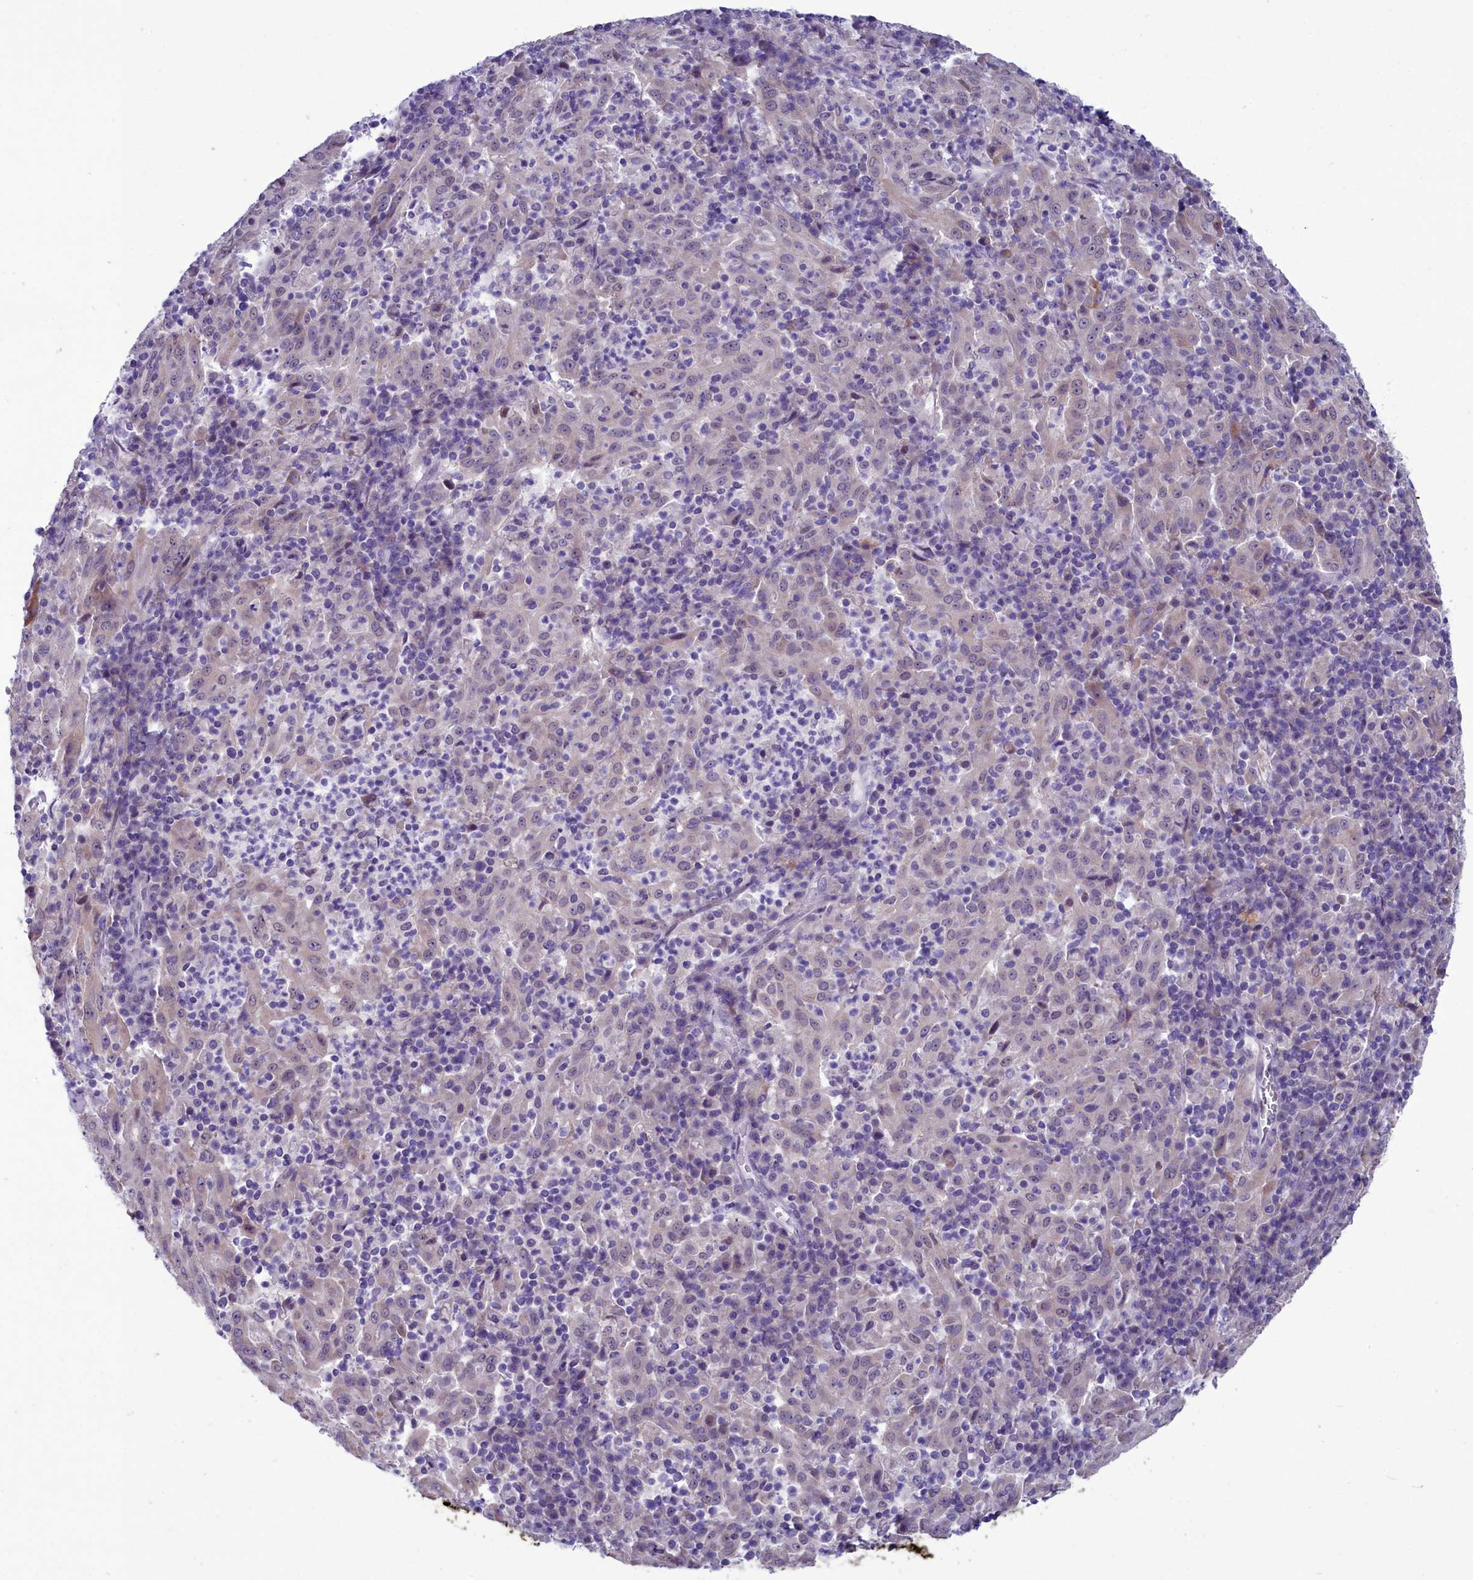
{"staining": {"intensity": "negative", "quantity": "none", "location": "none"}, "tissue": "pancreatic cancer", "cell_type": "Tumor cells", "image_type": "cancer", "snomed": [{"axis": "morphology", "description": "Adenocarcinoma, NOS"}, {"axis": "topography", "description": "Pancreas"}], "caption": "An immunohistochemistry (IHC) micrograph of adenocarcinoma (pancreatic) is shown. There is no staining in tumor cells of adenocarcinoma (pancreatic). (IHC, brightfield microscopy, high magnification).", "gene": "SCD5", "patient": {"sex": "male", "age": 63}}